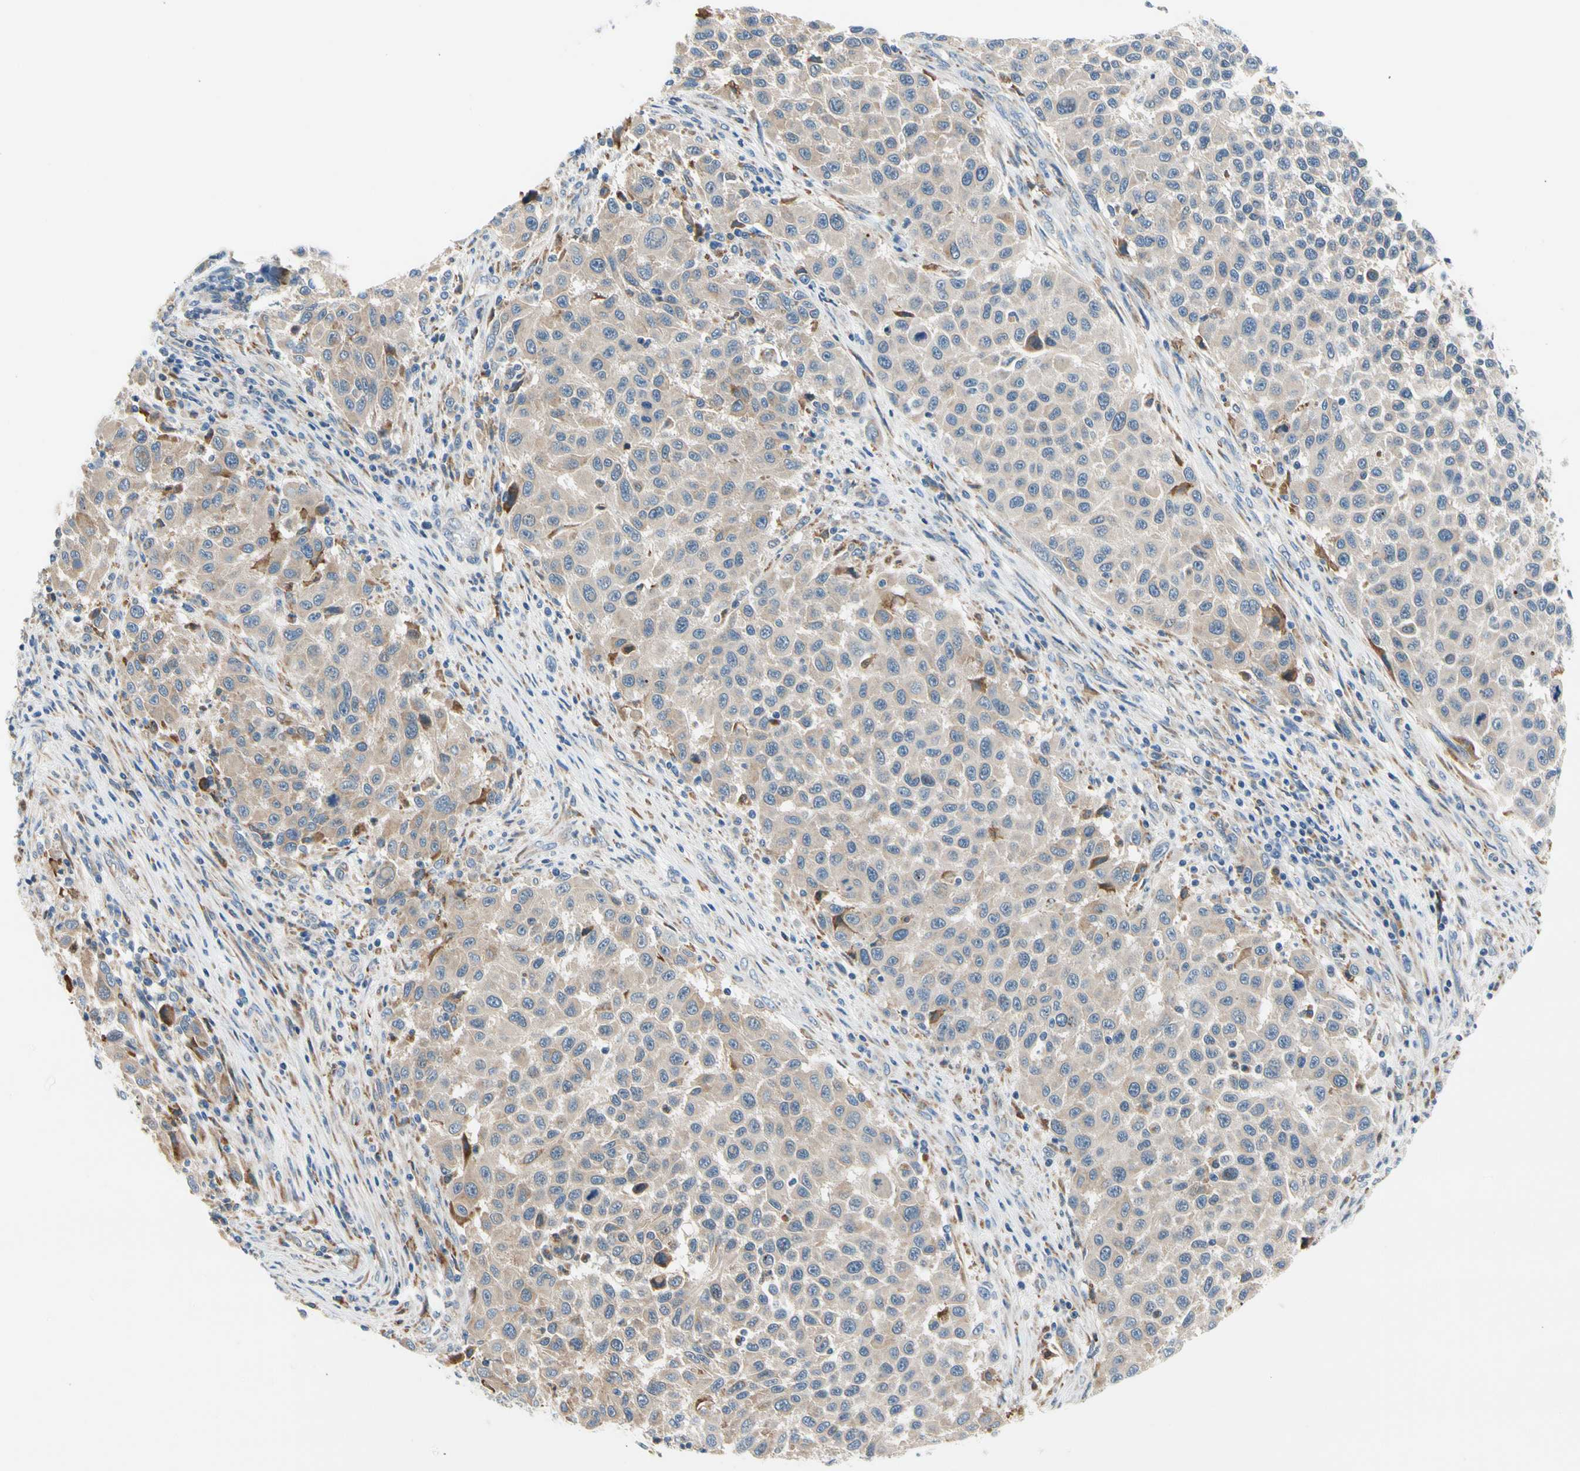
{"staining": {"intensity": "moderate", "quantity": "<25%", "location": "cytoplasmic/membranous"}, "tissue": "melanoma", "cell_type": "Tumor cells", "image_type": "cancer", "snomed": [{"axis": "morphology", "description": "Malignant melanoma, Metastatic site"}, {"axis": "topography", "description": "Lymph node"}], "caption": "IHC of melanoma demonstrates low levels of moderate cytoplasmic/membranous expression in about <25% of tumor cells.", "gene": "STXBP1", "patient": {"sex": "male", "age": 61}}